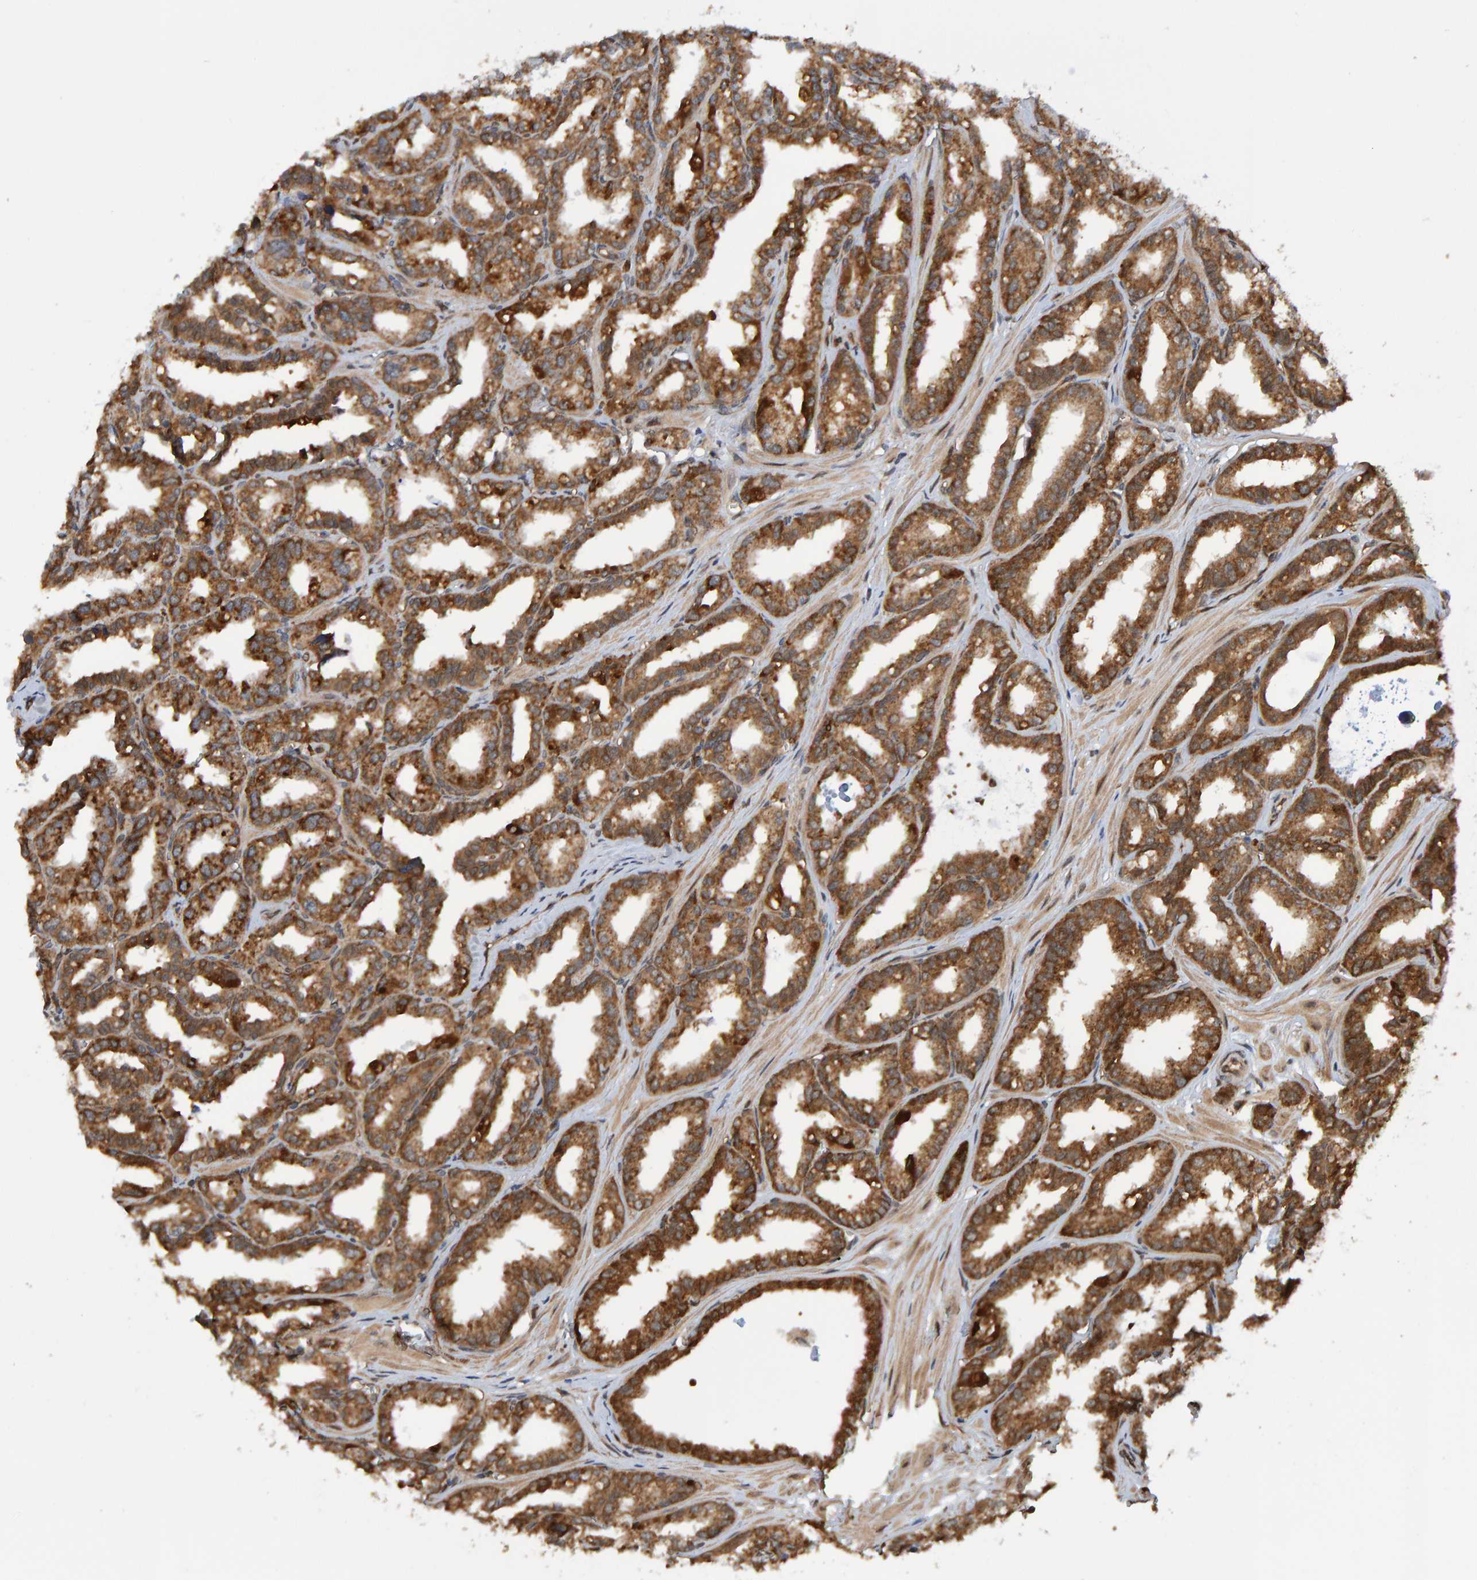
{"staining": {"intensity": "strong", "quantity": ">75%", "location": "cytoplasmic/membranous"}, "tissue": "seminal vesicle", "cell_type": "Glandular cells", "image_type": "normal", "snomed": [{"axis": "morphology", "description": "Normal tissue, NOS"}, {"axis": "topography", "description": "Prostate"}, {"axis": "topography", "description": "Seminal veicle"}], "caption": "Benign seminal vesicle shows strong cytoplasmic/membranous staining in about >75% of glandular cells, visualized by immunohistochemistry. (Stains: DAB in brown, nuclei in blue, Microscopy: brightfield microscopy at high magnification).", "gene": "SCRN2", "patient": {"sex": "male", "age": 51}}